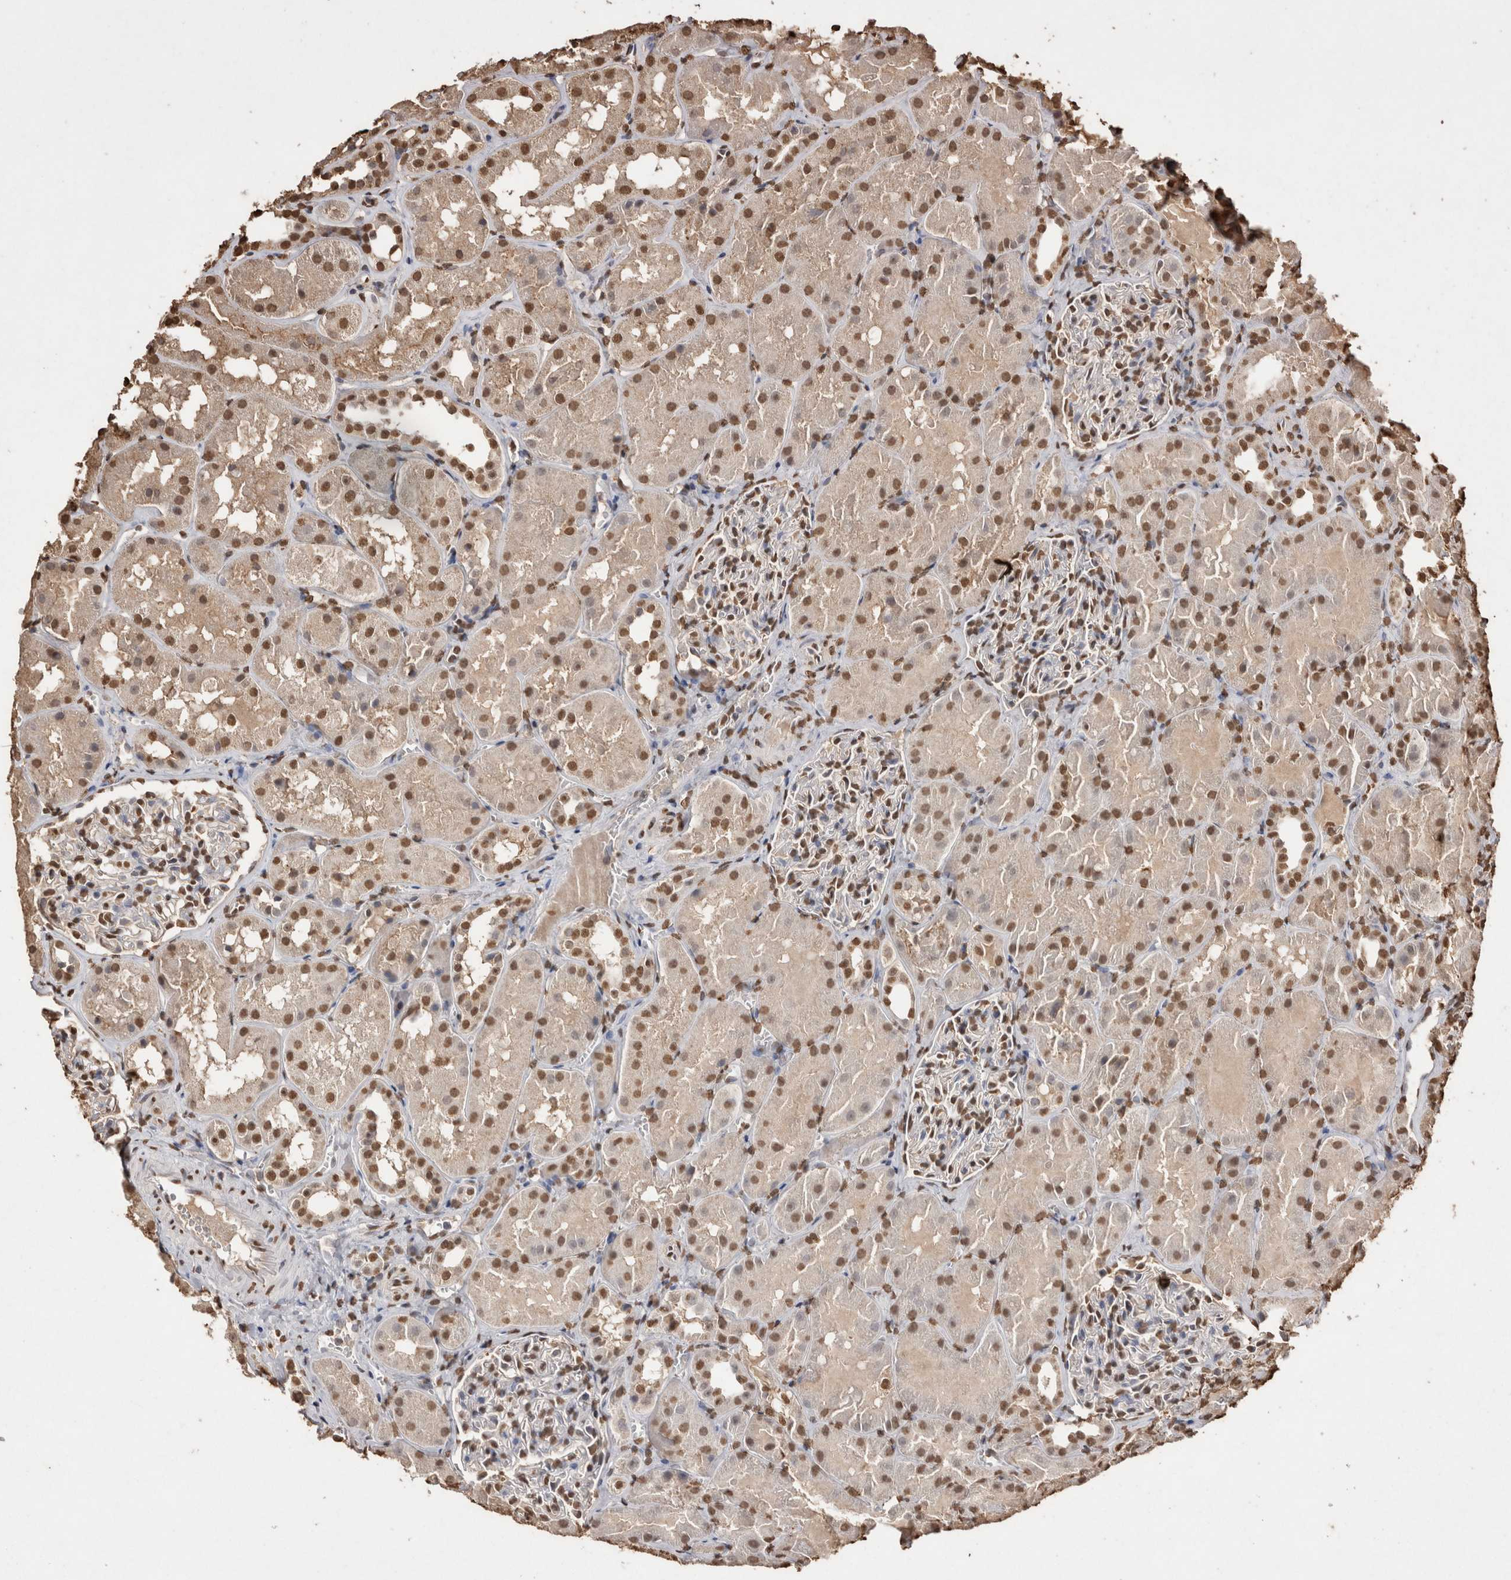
{"staining": {"intensity": "moderate", "quantity": "25%-75%", "location": "nuclear"}, "tissue": "kidney", "cell_type": "Cells in glomeruli", "image_type": "normal", "snomed": [{"axis": "morphology", "description": "Normal tissue, NOS"}, {"axis": "topography", "description": "Kidney"}], "caption": "This histopathology image demonstrates IHC staining of unremarkable kidney, with medium moderate nuclear staining in approximately 25%-75% of cells in glomeruli.", "gene": "POU5F1", "patient": {"sex": "male", "age": 16}}